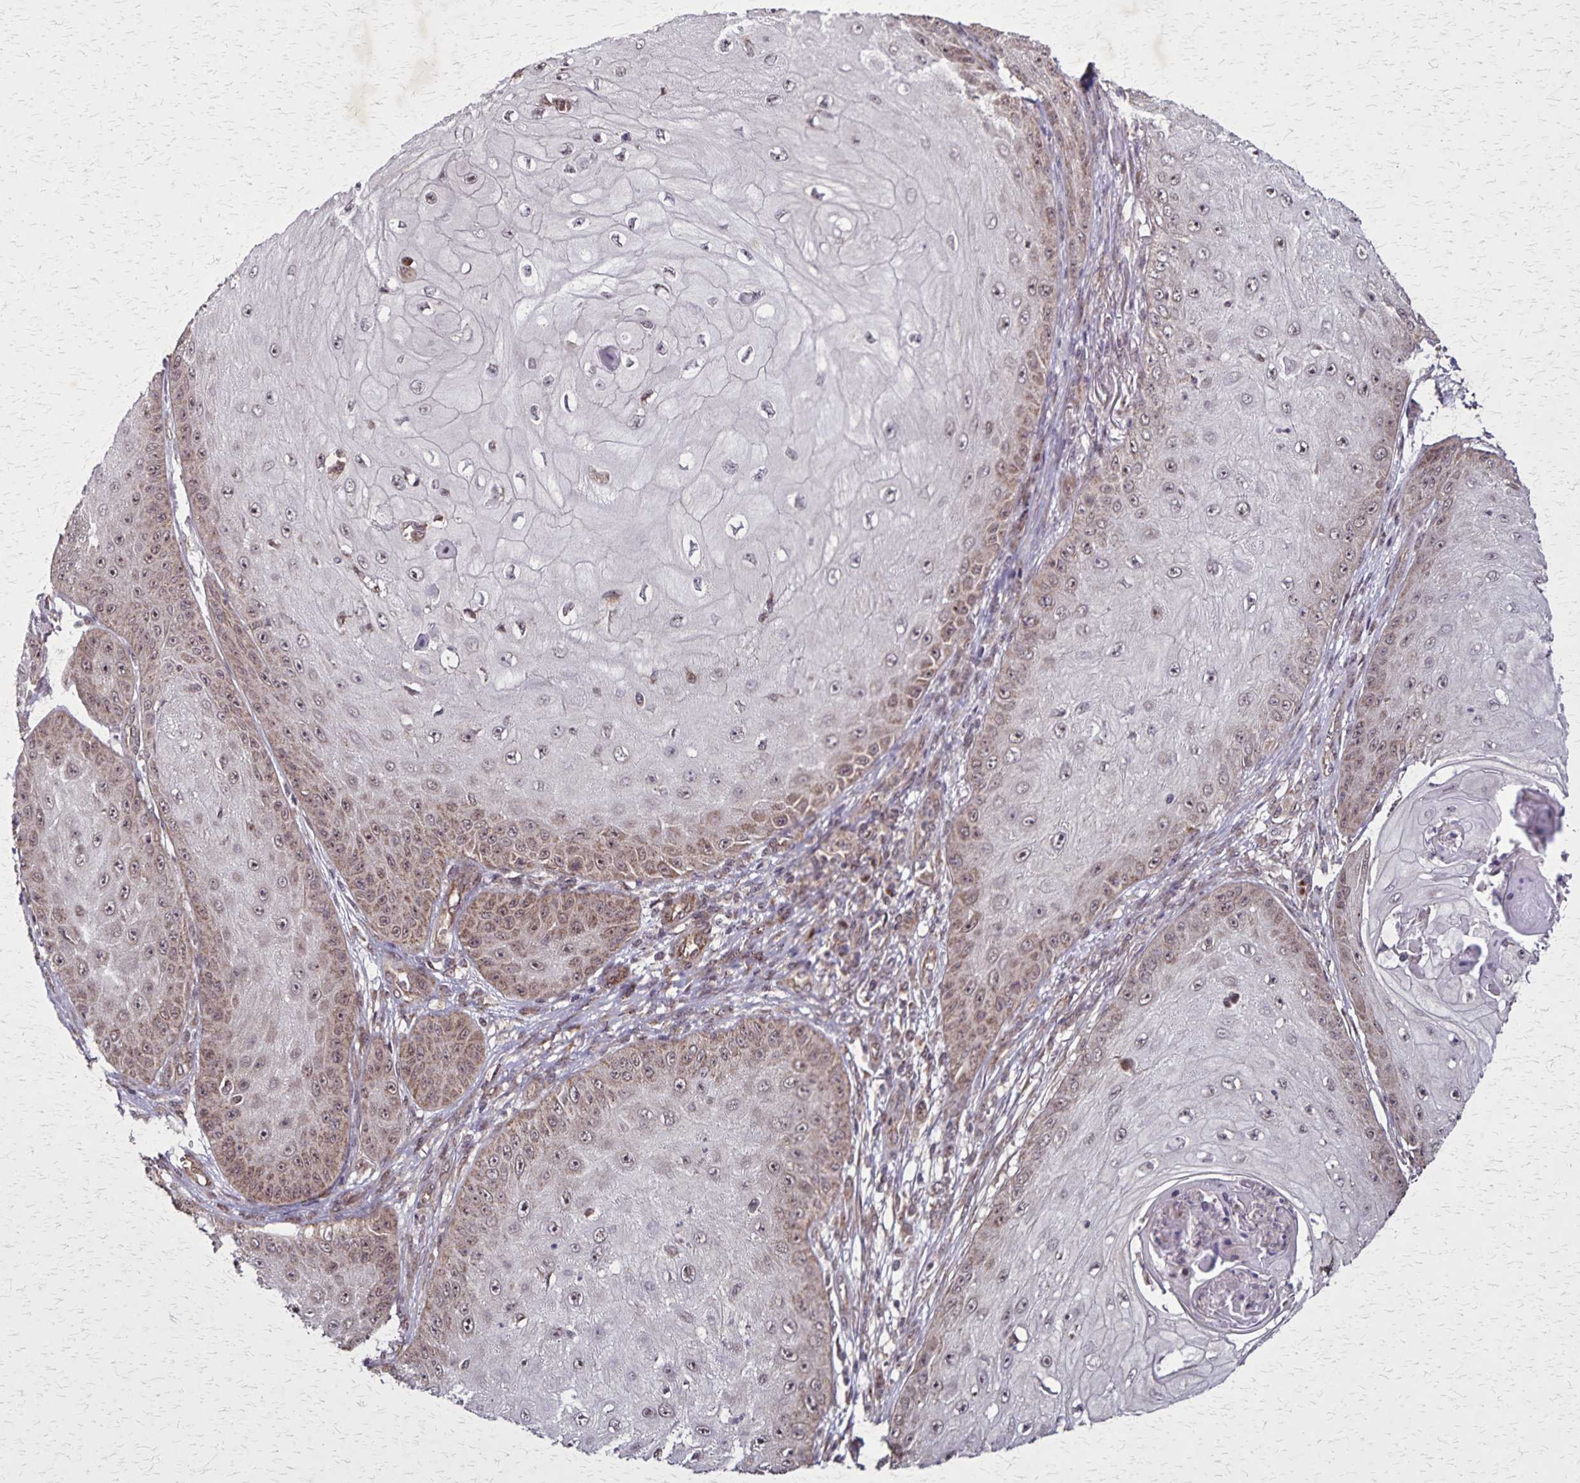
{"staining": {"intensity": "weak", "quantity": "25%-75%", "location": "cytoplasmic/membranous,nuclear"}, "tissue": "skin cancer", "cell_type": "Tumor cells", "image_type": "cancer", "snomed": [{"axis": "morphology", "description": "Squamous cell carcinoma, NOS"}, {"axis": "topography", "description": "Skin"}], "caption": "This histopathology image reveals skin cancer (squamous cell carcinoma) stained with IHC to label a protein in brown. The cytoplasmic/membranous and nuclear of tumor cells show weak positivity for the protein. Nuclei are counter-stained blue.", "gene": "NFS1", "patient": {"sex": "male", "age": 70}}